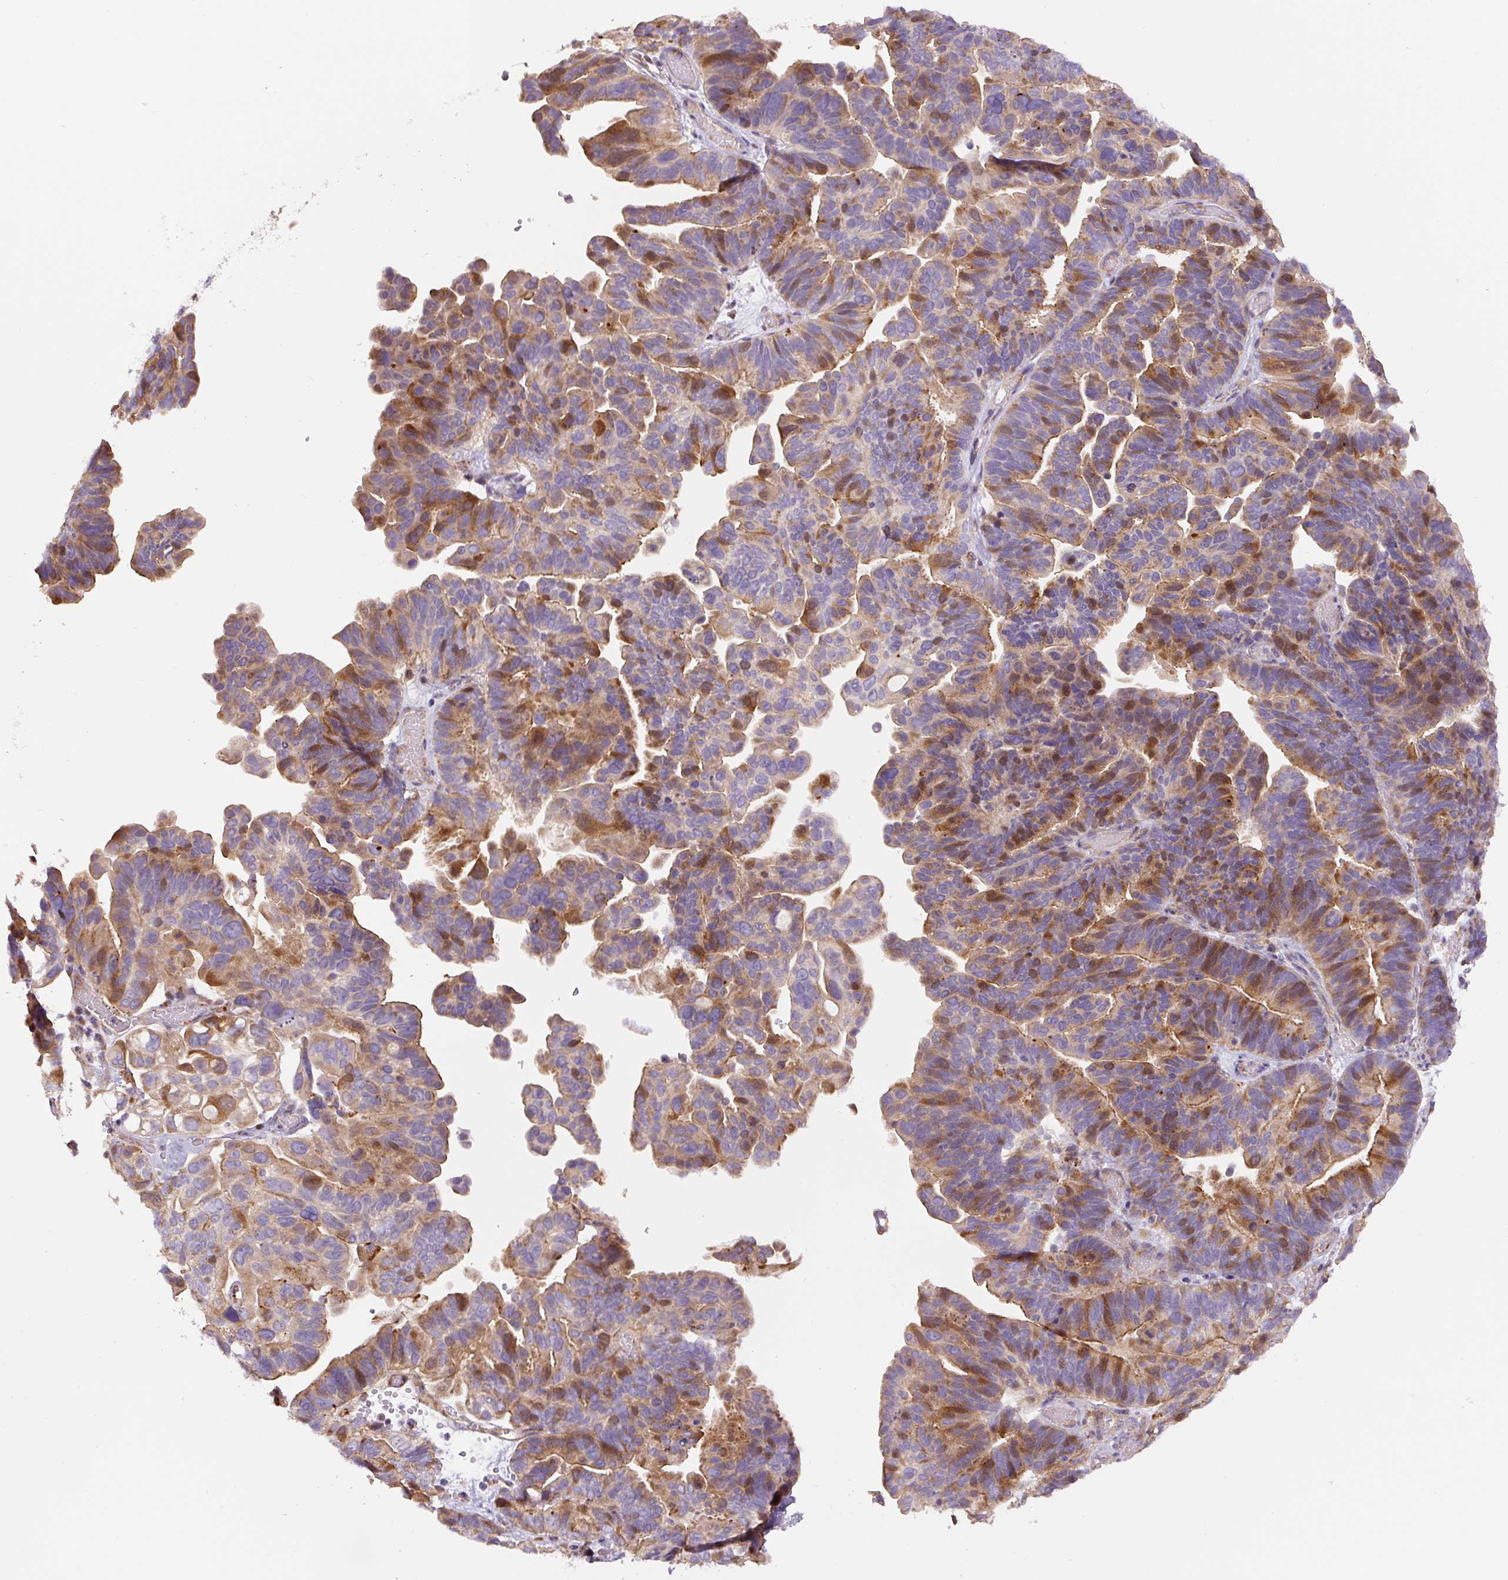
{"staining": {"intensity": "moderate", "quantity": "25%-75%", "location": "cytoplasmic/membranous"}, "tissue": "ovarian cancer", "cell_type": "Tumor cells", "image_type": "cancer", "snomed": [{"axis": "morphology", "description": "Cystadenocarcinoma, serous, NOS"}, {"axis": "topography", "description": "Ovary"}], "caption": "Protein expression analysis of ovarian serous cystadenocarcinoma shows moderate cytoplasmic/membranous staining in about 25%-75% of tumor cells.", "gene": "CCNI2", "patient": {"sex": "female", "age": 56}}